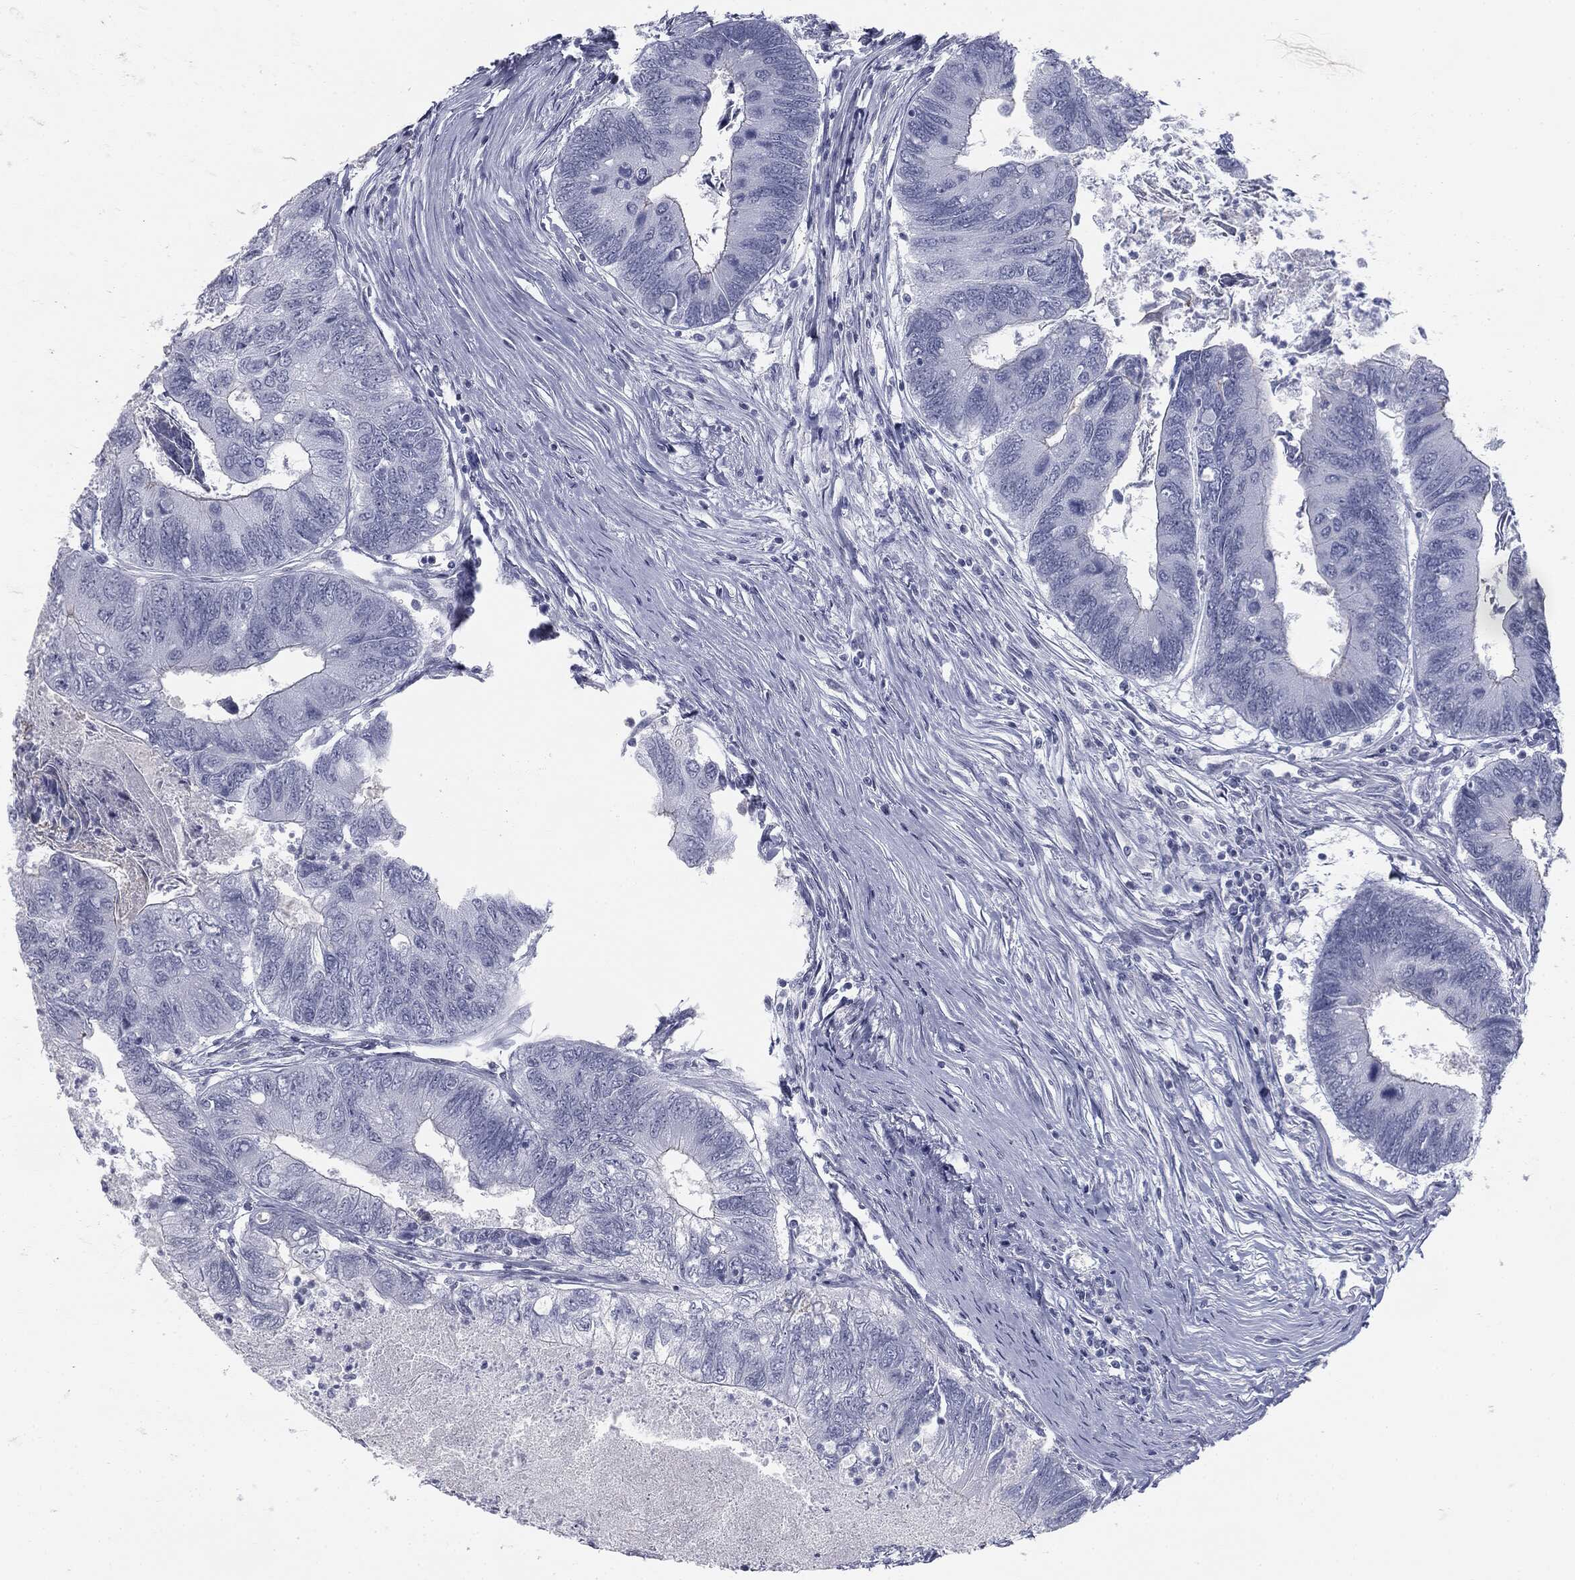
{"staining": {"intensity": "negative", "quantity": "none", "location": "none"}, "tissue": "colorectal cancer", "cell_type": "Tumor cells", "image_type": "cancer", "snomed": [{"axis": "morphology", "description": "Adenocarcinoma, NOS"}, {"axis": "topography", "description": "Colon"}], "caption": "Immunohistochemistry photomicrograph of neoplastic tissue: human colorectal cancer stained with DAB demonstrates no significant protein positivity in tumor cells. (DAB immunohistochemistry (IHC), high magnification).", "gene": "TPO", "patient": {"sex": "female", "age": 67}}